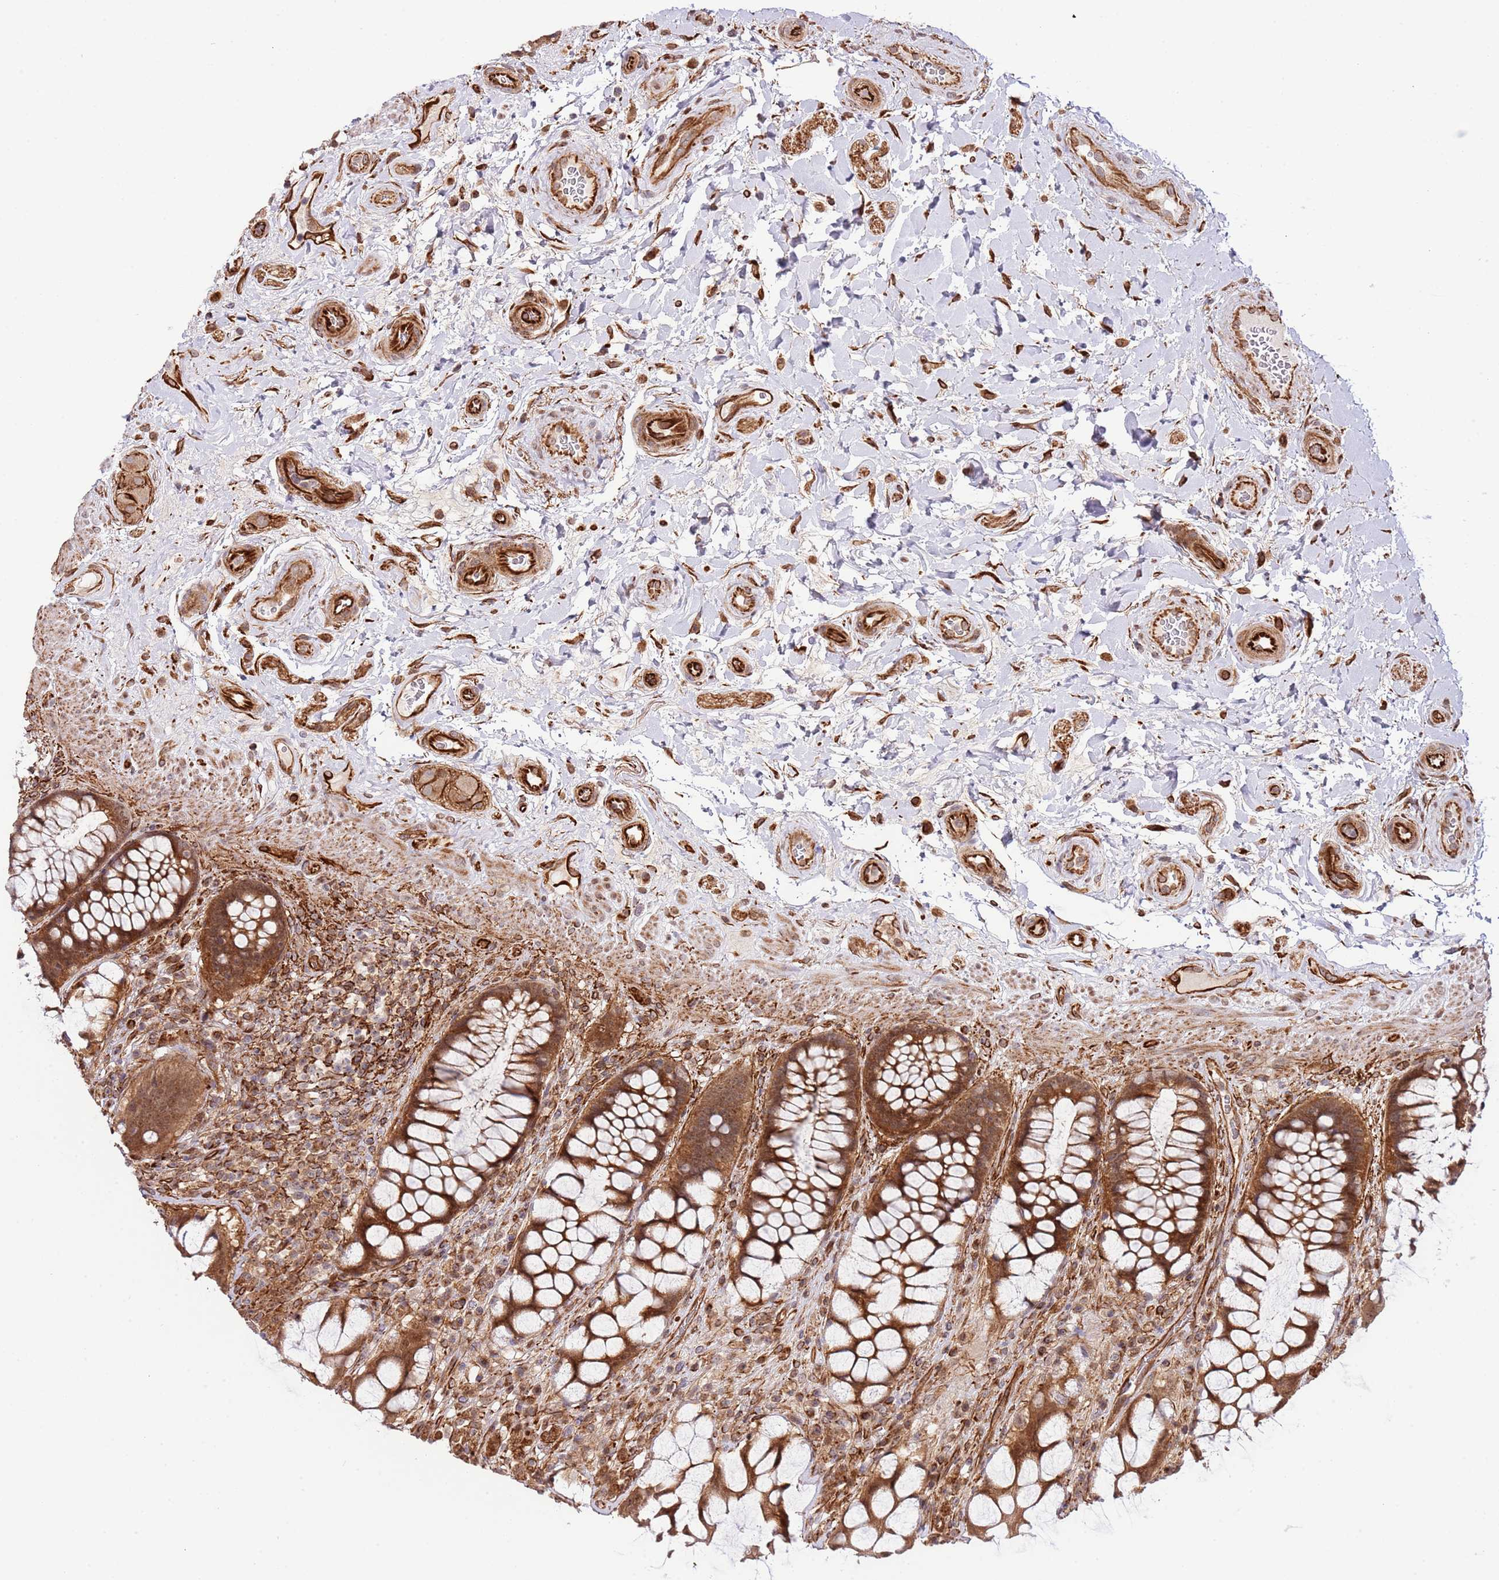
{"staining": {"intensity": "moderate", "quantity": ">75%", "location": "cytoplasmic/membranous"}, "tissue": "rectum", "cell_type": "Glandular cells", "image_type": "normal", "snomed": [{"axis": "morphology", "description": "Normal tissue, NOS"}, {"axis": "topography", "description": "Rectum"}], "caption": "An image showing moderate cytoplasmic/membranous positivity in about >75% of glandular cells in benign rectum, as visualized by brown immunohistochemical staining.", "gene": "NEK3", "patient": {"sex": "female", "age": 58}}